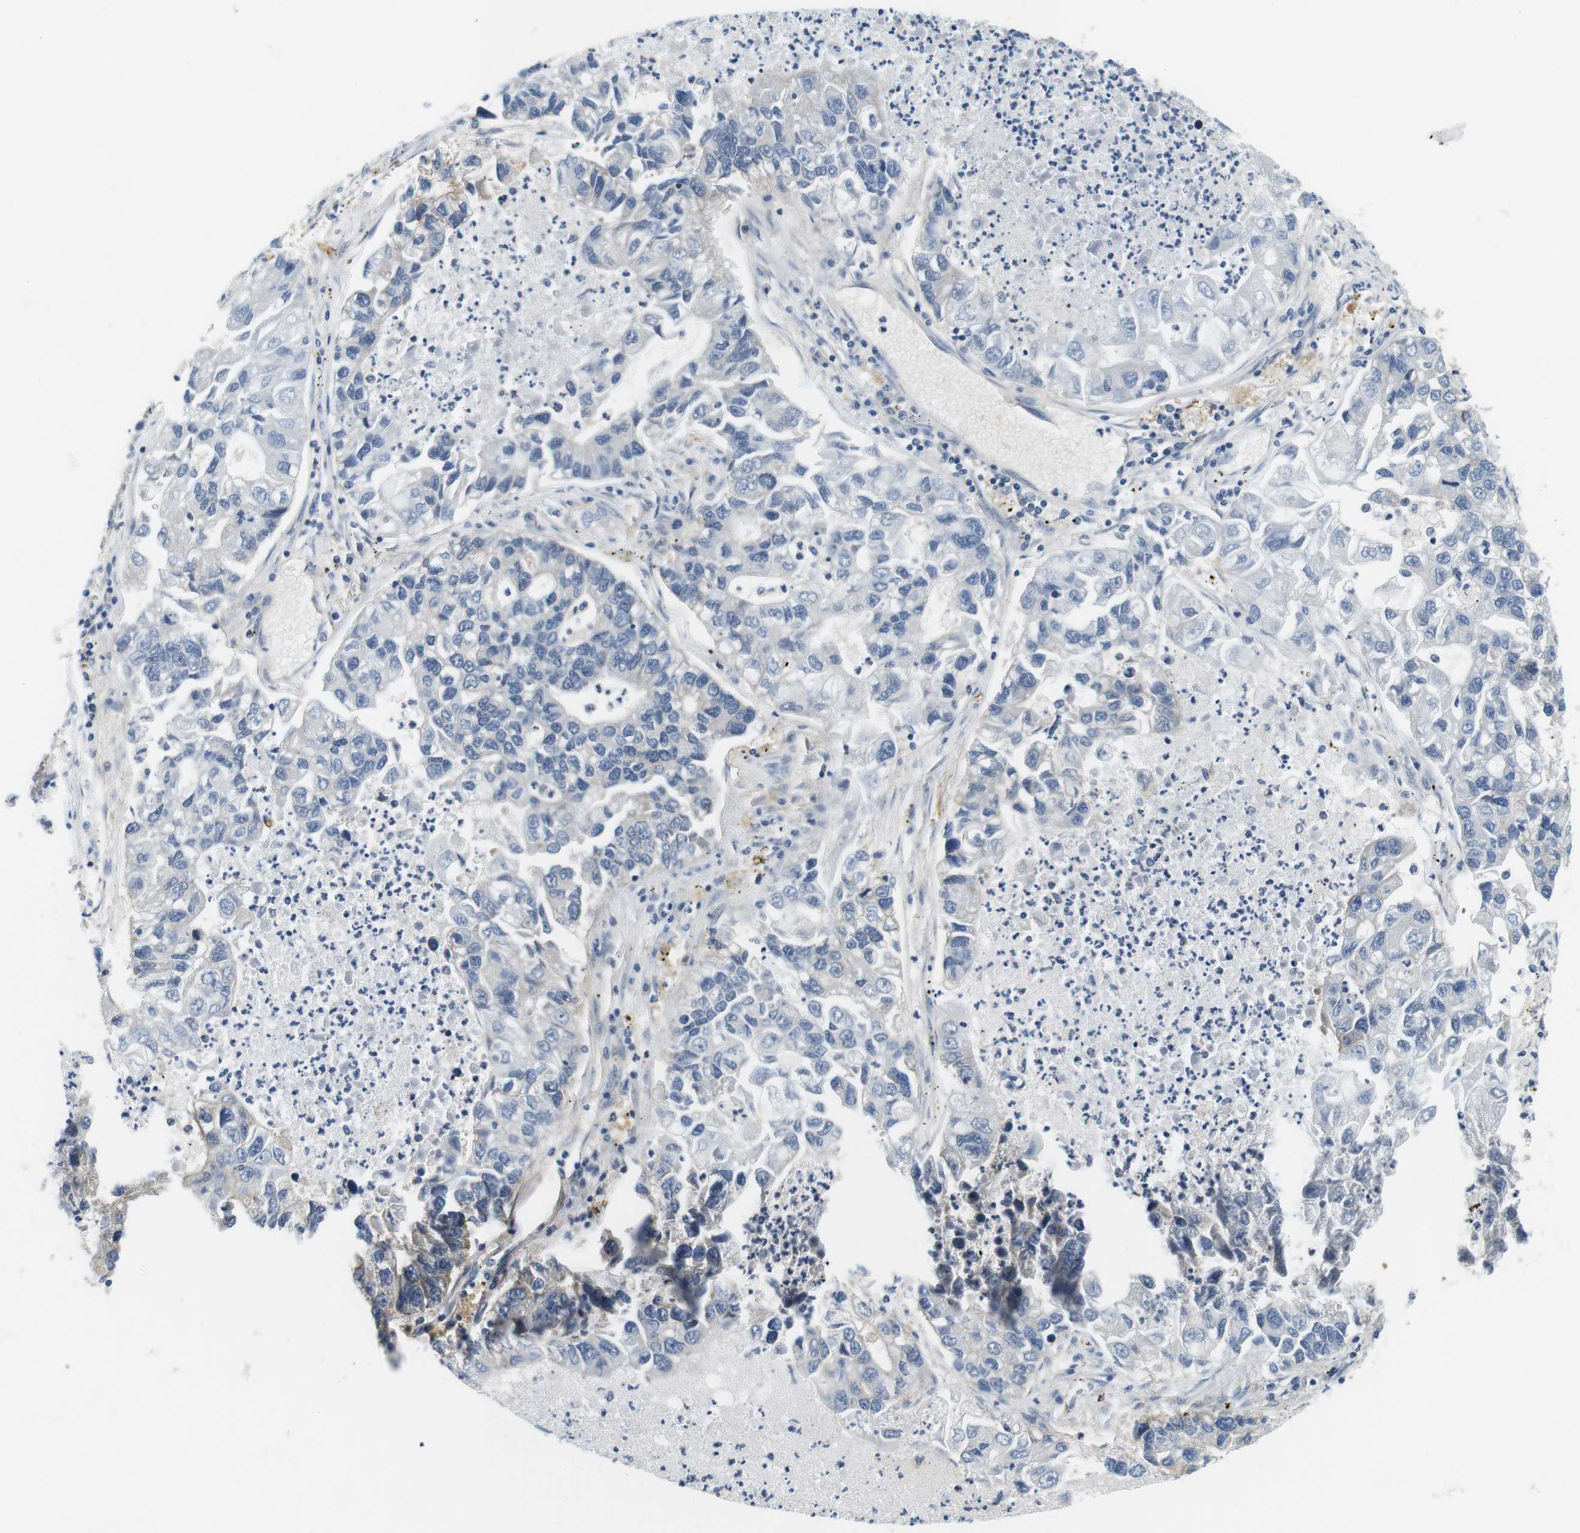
{"staining": {"intensity": "negative", "quantity": "none", "location": "none"}, "tissue": "lung cancer", "cell_type": "Tumor cells", "image_type": "cancer", "snomed": [{"axis": "morphology", "description": "Adenocarcinoma, NOS"}, {"axis": "topography", "description": "Lung"}], "caption": "Immunohistochemical staining of lung cancer displays no significant positivity in tumor cells. The staining is performed using DAB (3,3'-diaminobenzidine) brown chromogen with nuclei counter-stained in using hematoxylin.", "gene": "SLC30A1", "patient": {"sex": "female", "age": 51}}